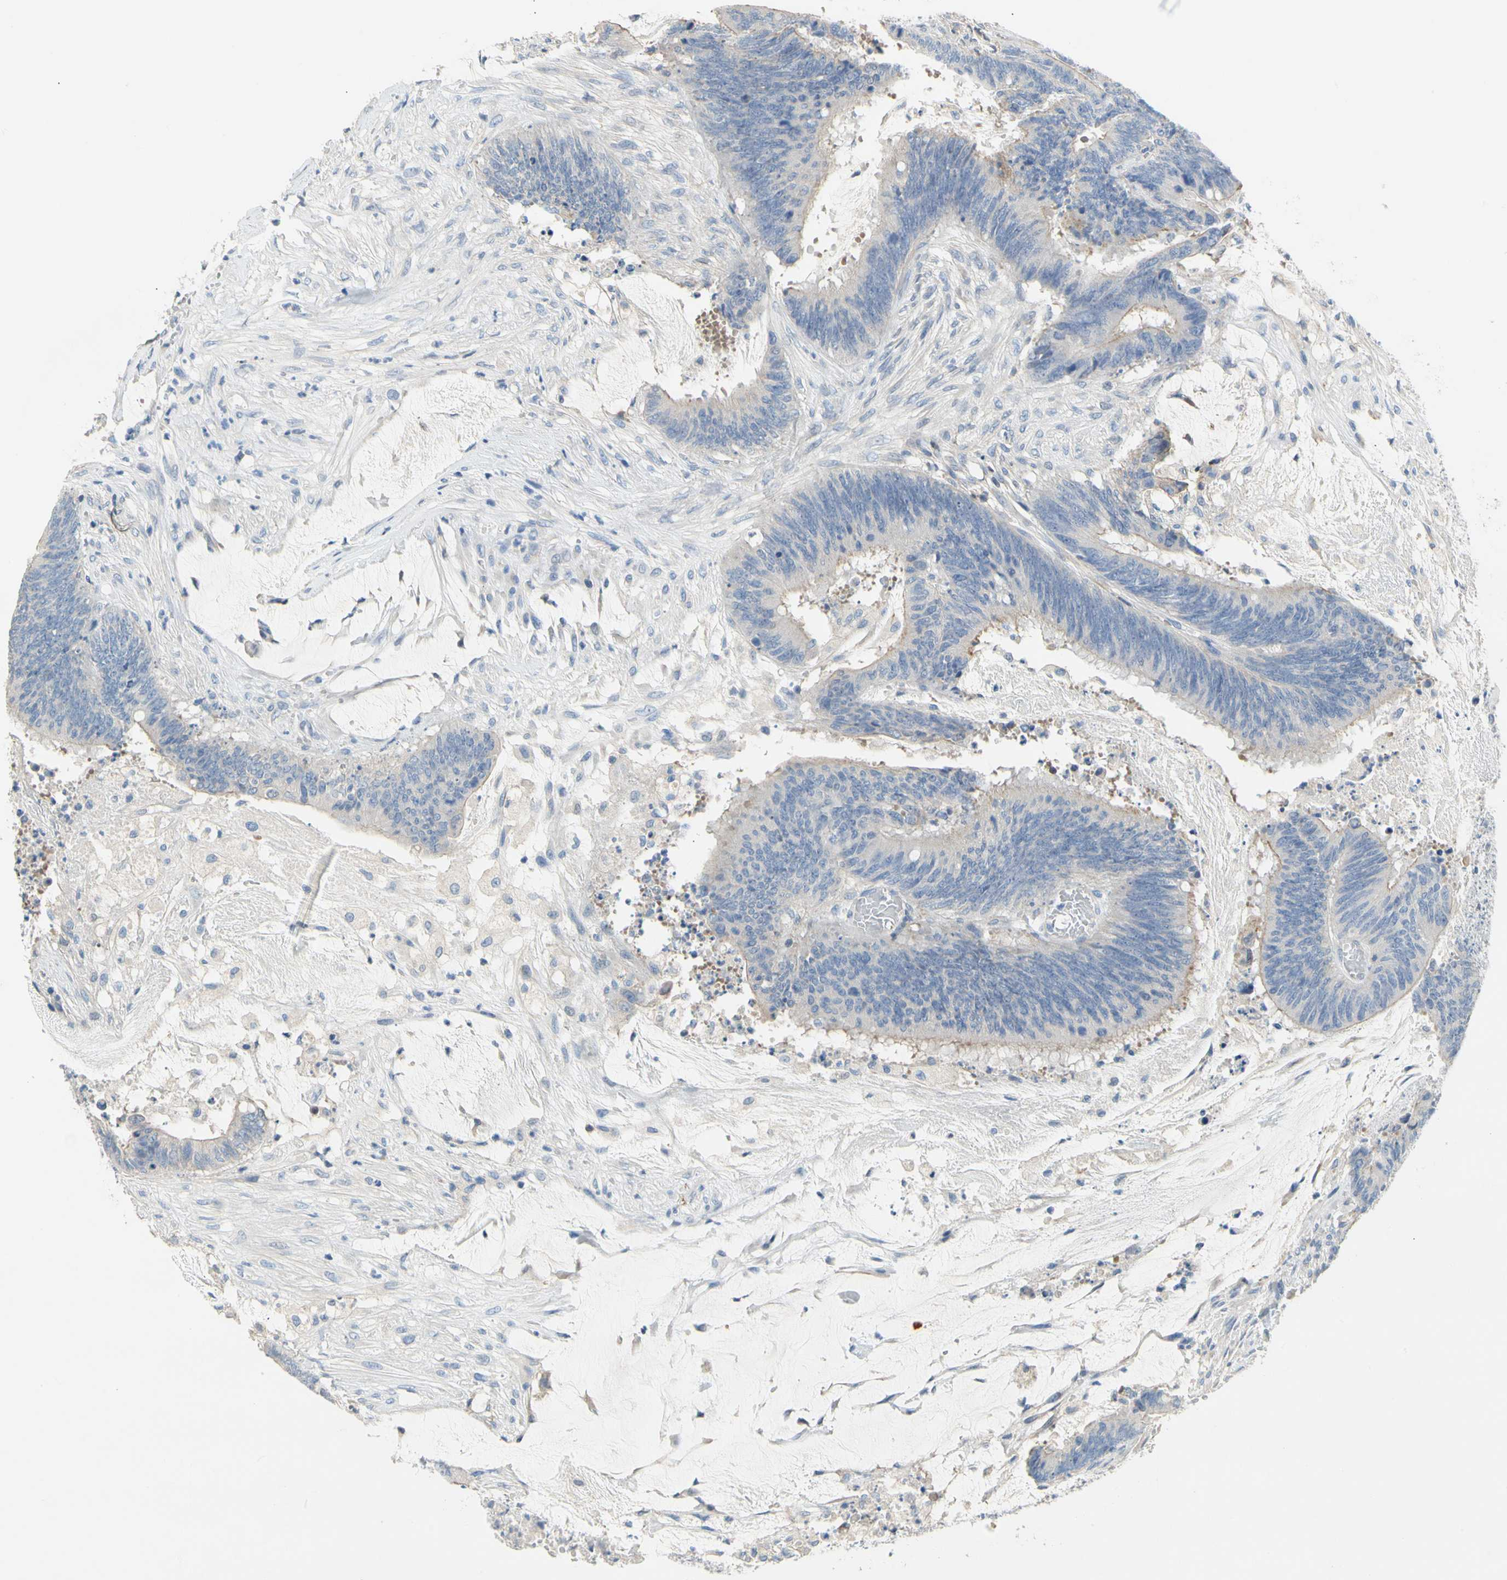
{"staining": {"intensity": "negative", "quantity": "none", "location": "none"}, "tissue": "colorectal cancer", "cell_type": "Tumor cells", "image_type": "cancer", "snomed": [{"axis": "morphology", "description": "Adenocarcinoma, NOS"}, {"axis": "topography", "description": "Rectum"}], "caption": "Colorectal cancer (adenocarcinoma) was stained to show a protein in brown. There is no significant positivity in tumor cells.", "gene": "CCM2L", "patient": {"sex": "female", "age": 66}}